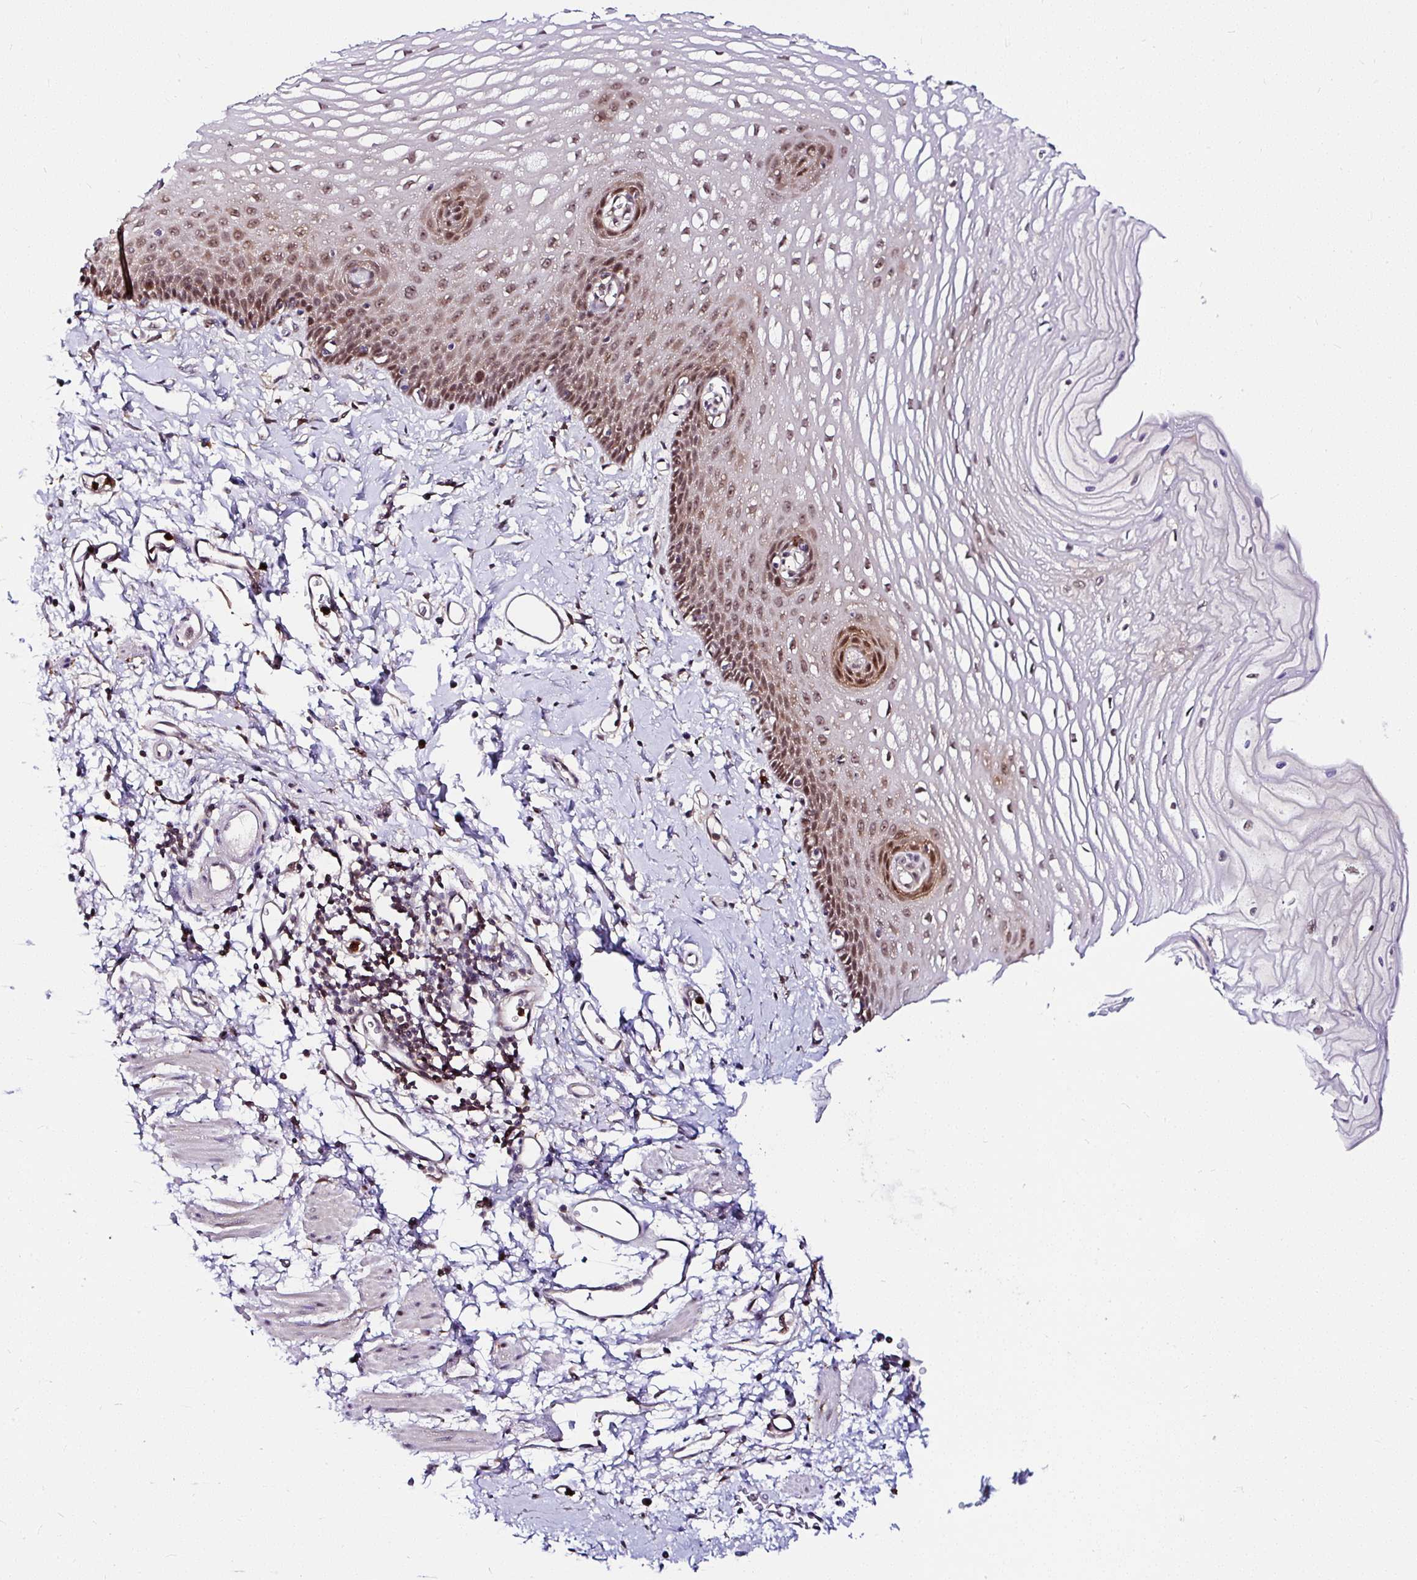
{"staining": {"intensity": "moderate", "quantity": ">75%", "location": "cytoplasmic/membranous,nuclear"}, "tissue": "esophagus", "cell_type": "Squamous epithelial cells", "image_type": "normal", "snomed": [{"axis": "morphology", "description": "Normal tissue, NOS"}, {"axis": "topography", "description": "Esophagus"}], "caption": "Immunohistochemical staining of benign esophagus exhibits moderate cytoplasmic/membranous,nuclear protein positivity in approximately >75% of squamous epithelial cells.", "gene": "PIN4", "patient": {"sex": "male", "age": 70}}